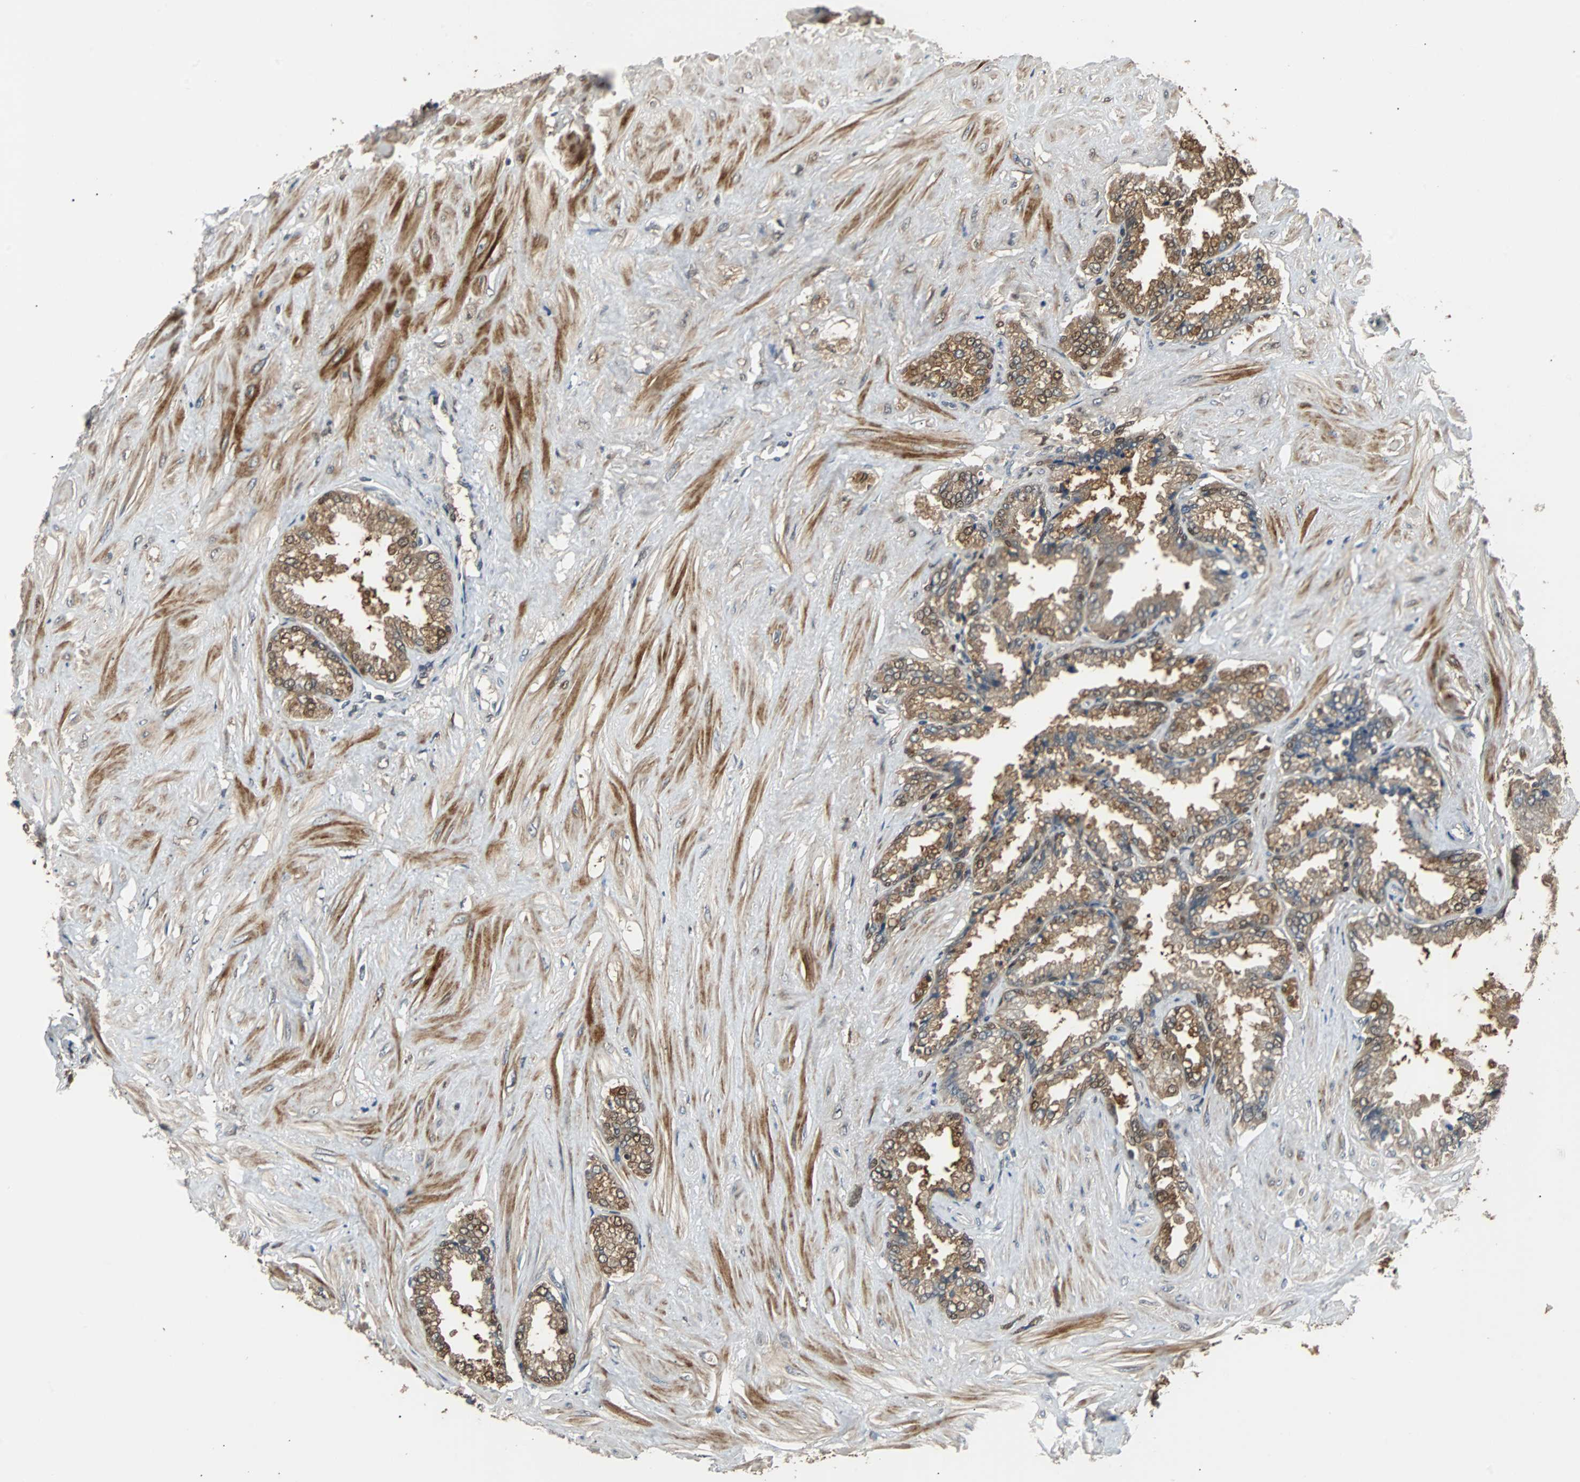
{"staining": {"intensity": "moderate", "quantity": ">75%", "location": "cytoplasmic/membranous,nuclear"}, "tissue": "seminal vesicle", "cell_type": "Glandular cells", "image_type": "normal", "snomed": [{"axis": "morphology", "description": "Normal tissue, NOS"}, {"axis": "topography", "description": "Seminal veicle"}], "caption": "This is a micrograph of immunohistochemistry (IHC) staining of unremarkable seminal vesicle, which shows moderate staining in the cytoplasmic/membranous,nuclear of glandular cells.", "gene": "PRDX6", "patient": {"sex": "male", "age": 46}}